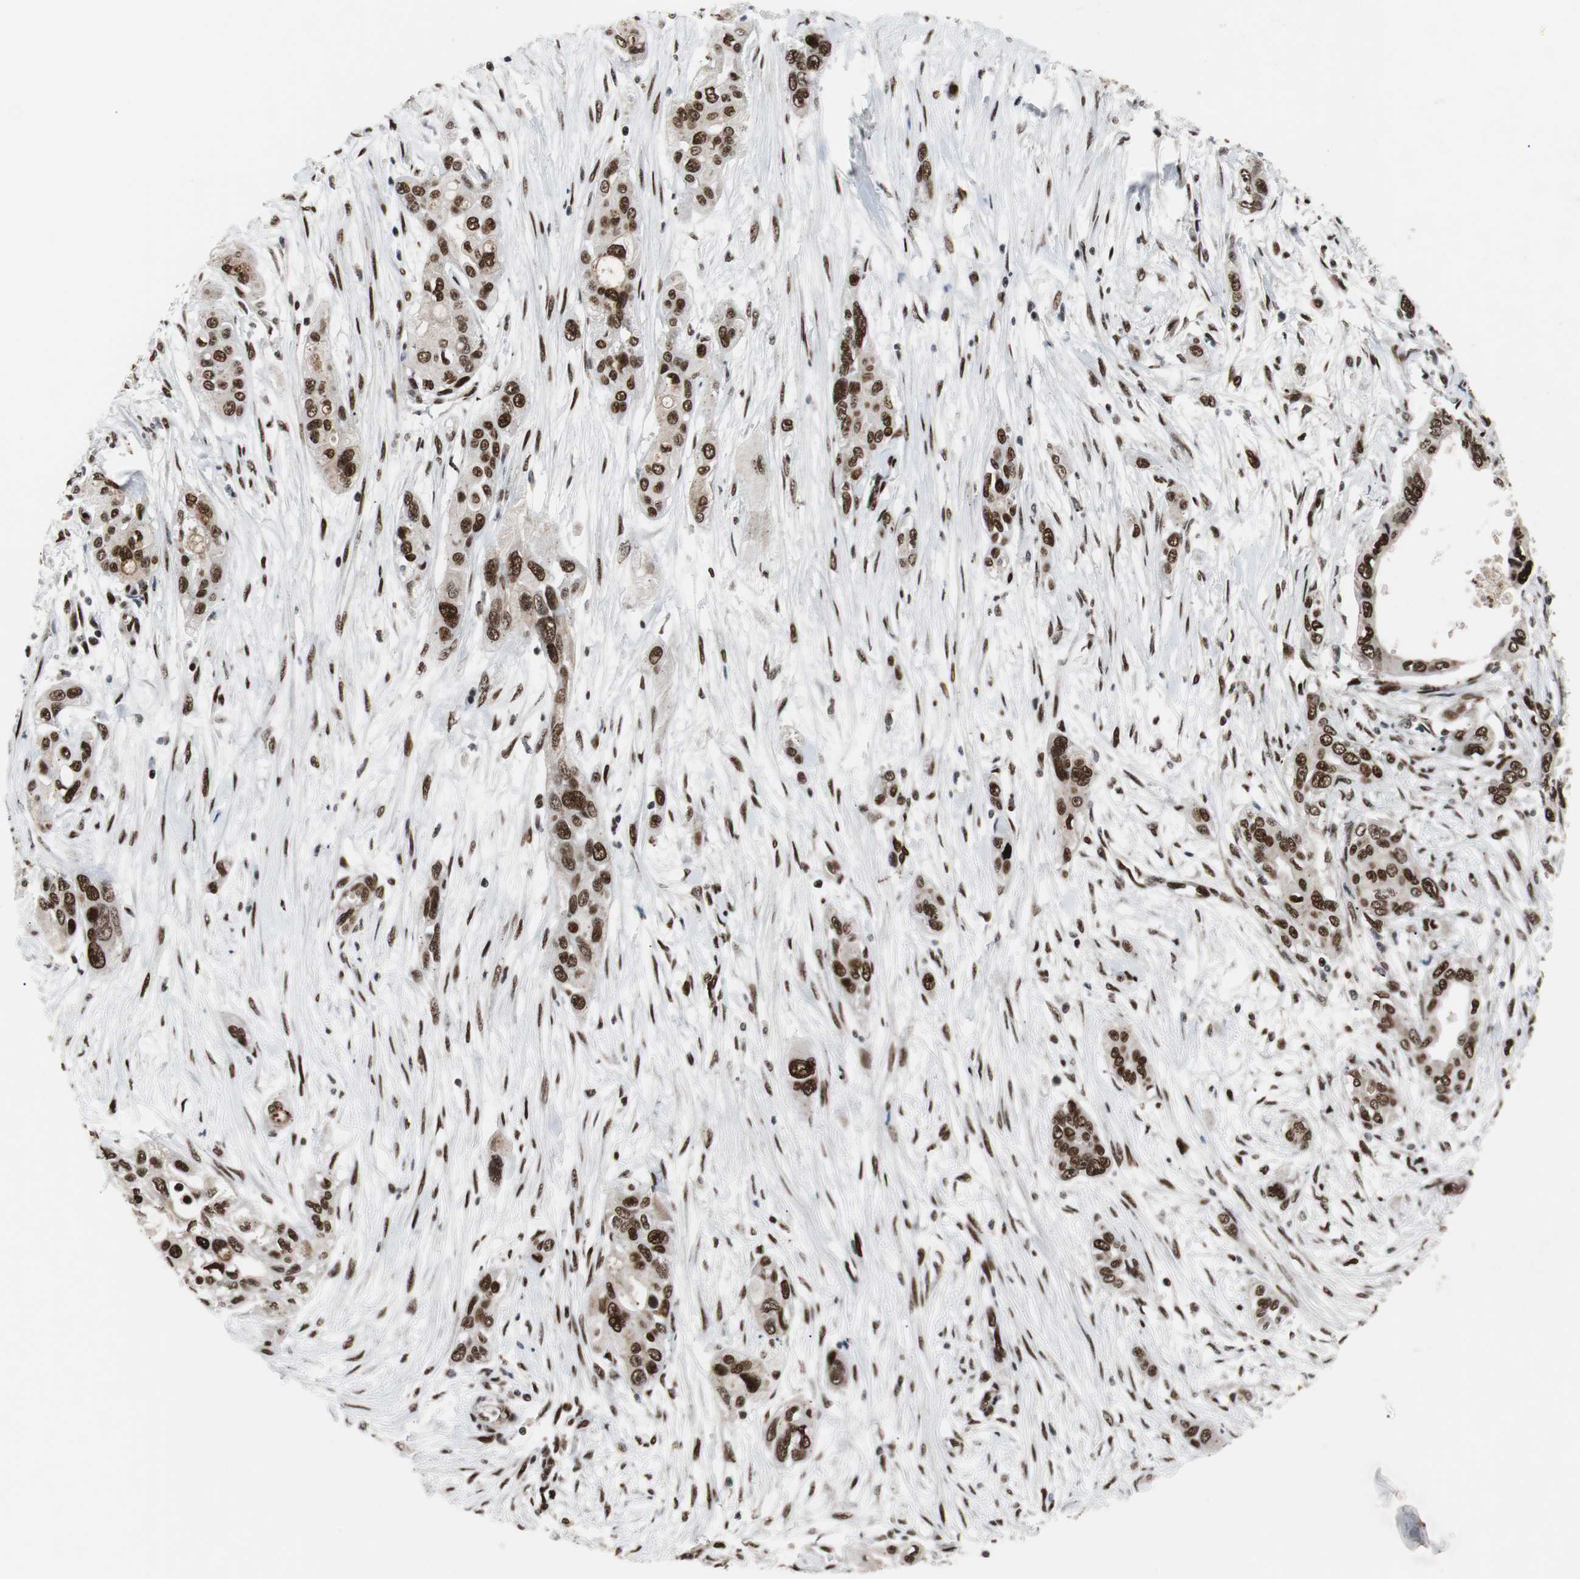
{"staining": {"intensity": "strong", "quantity": ">75%", "location": "nuclear"}, "tissue": "pancreatic cancer", "cell_type": "Tumor cells", "image_type": "cancer", "snomed": [{"axis": "morphology", "description": "Adenocarcinoma, NOS"}, {"axis": "topography", "description": "Pancreas"}], "caption": "High-magnification brightfield microscopy of adenocarcinoma (pancreatic) stained with DAB (3,3'-diaminobenzidine) (brown) and counterstained with hematoxylin (blue). tumor cells exhibit strong nuclear positivity is appreciated in approximately>75% of cells.", "gene": "NBL1", "patient": {"sex": "female", "age": 60}}